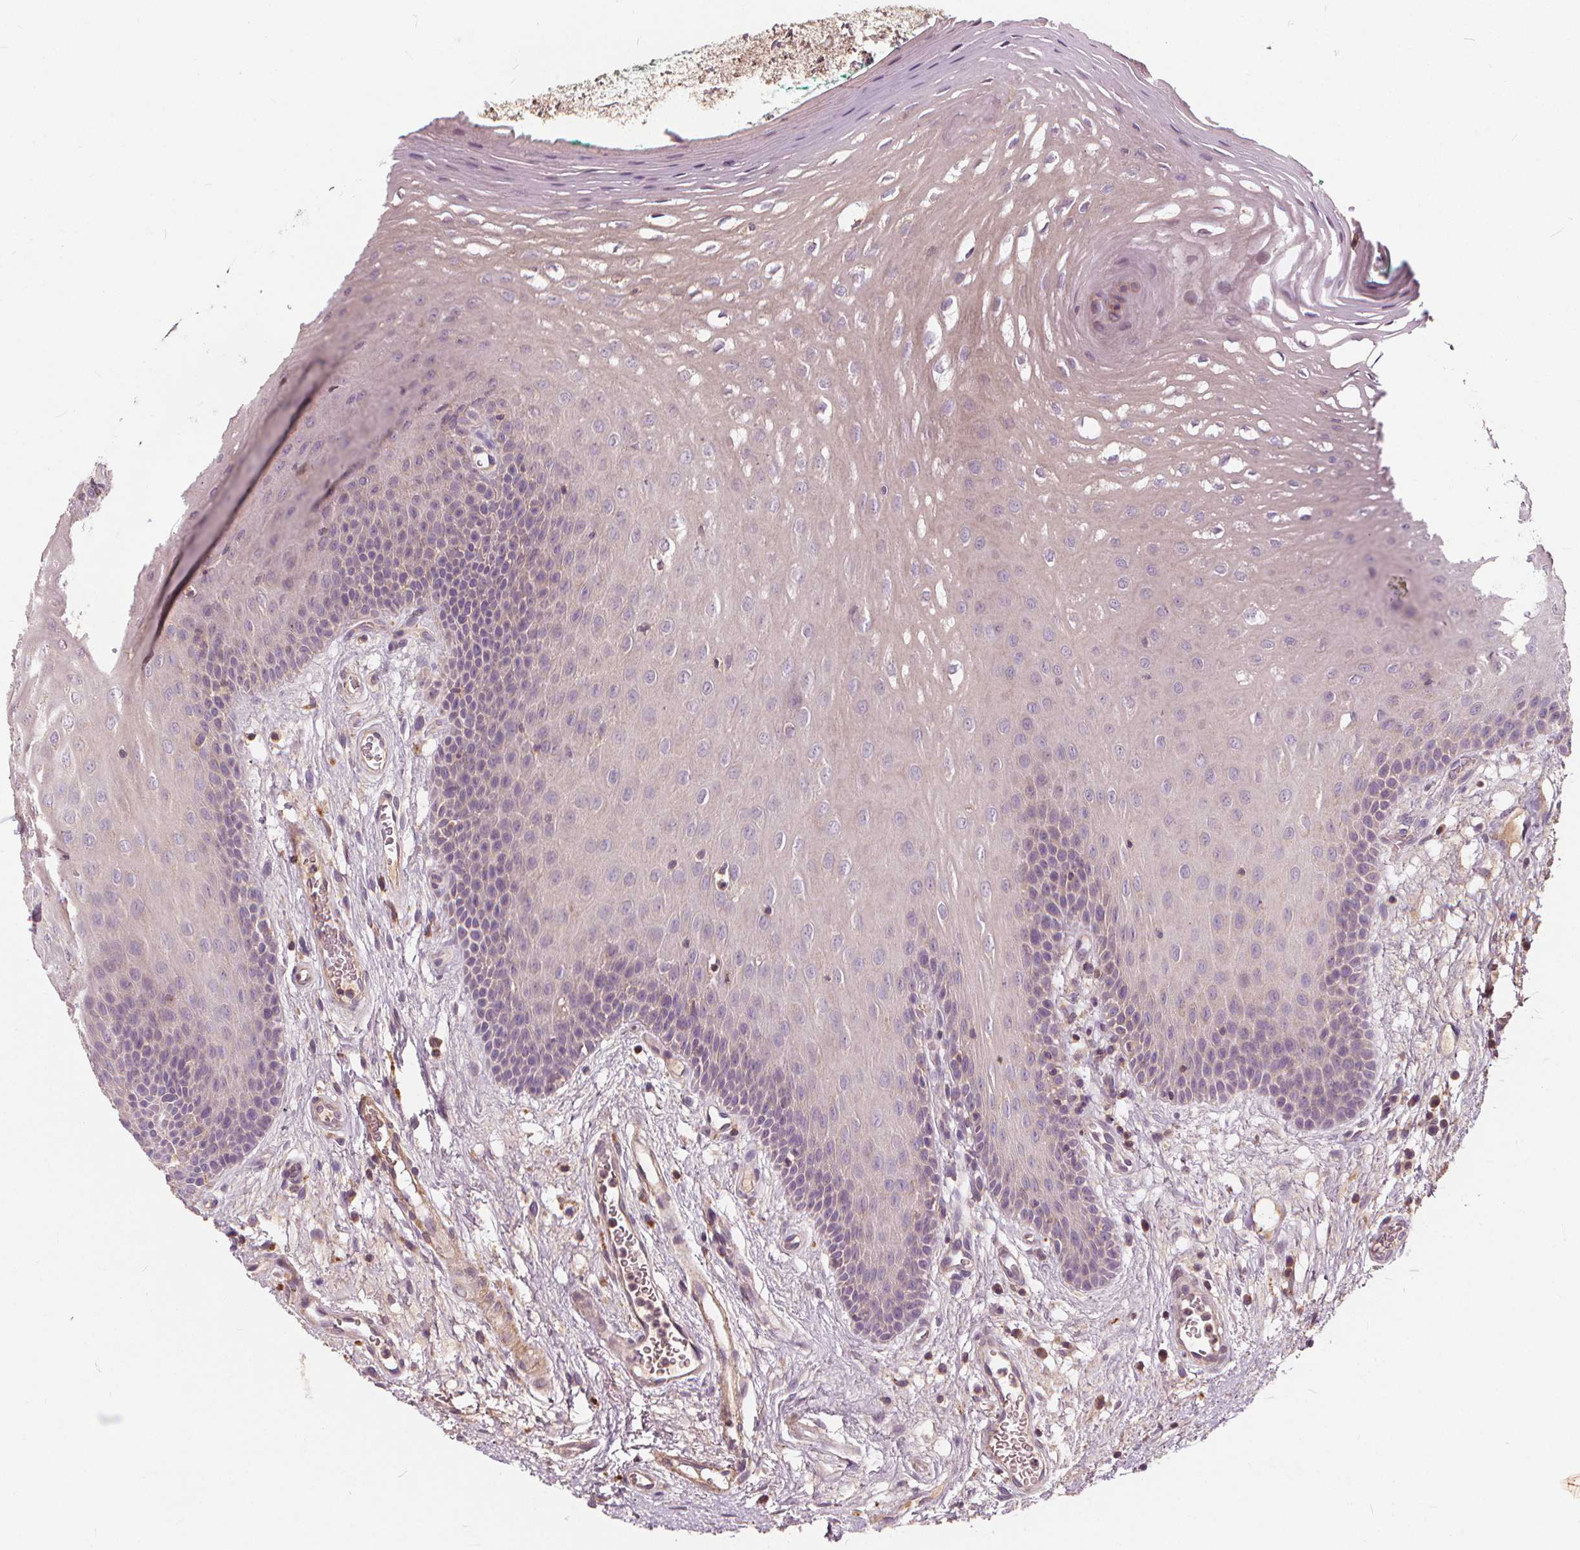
{"staining": {"intensity": "weak", "quantity": "25%-75%", "location": "cytoplasmic/membranous"}, "tissue": "oral mucosa", "cell_type": "Squamous epithelial cells", "image_type": "normal", "snomed": [{"axis": "morphology", "description": "Normal tissue, NOS"}, {"axis": "morphology", "description": "Squamous cell carcinoma, NOS"}, {"axis": "topography", "description": "Oral tissue"}, {"axis": "topography", "description": "Head-Neck"}], "caption": "The micrograph displays staining of normal oral mucosa, revealing weak cytoplasmic/membranous protein expression (brown color) within squamous epithelial cells. The staining was performed using DAB to visualize the protein expression in brown, while the nuclei were stained in blue with hematoxylin (Magnification: 20x).", "gene": "ORAI2", "patient": {"sex": "male", "age": 78}}